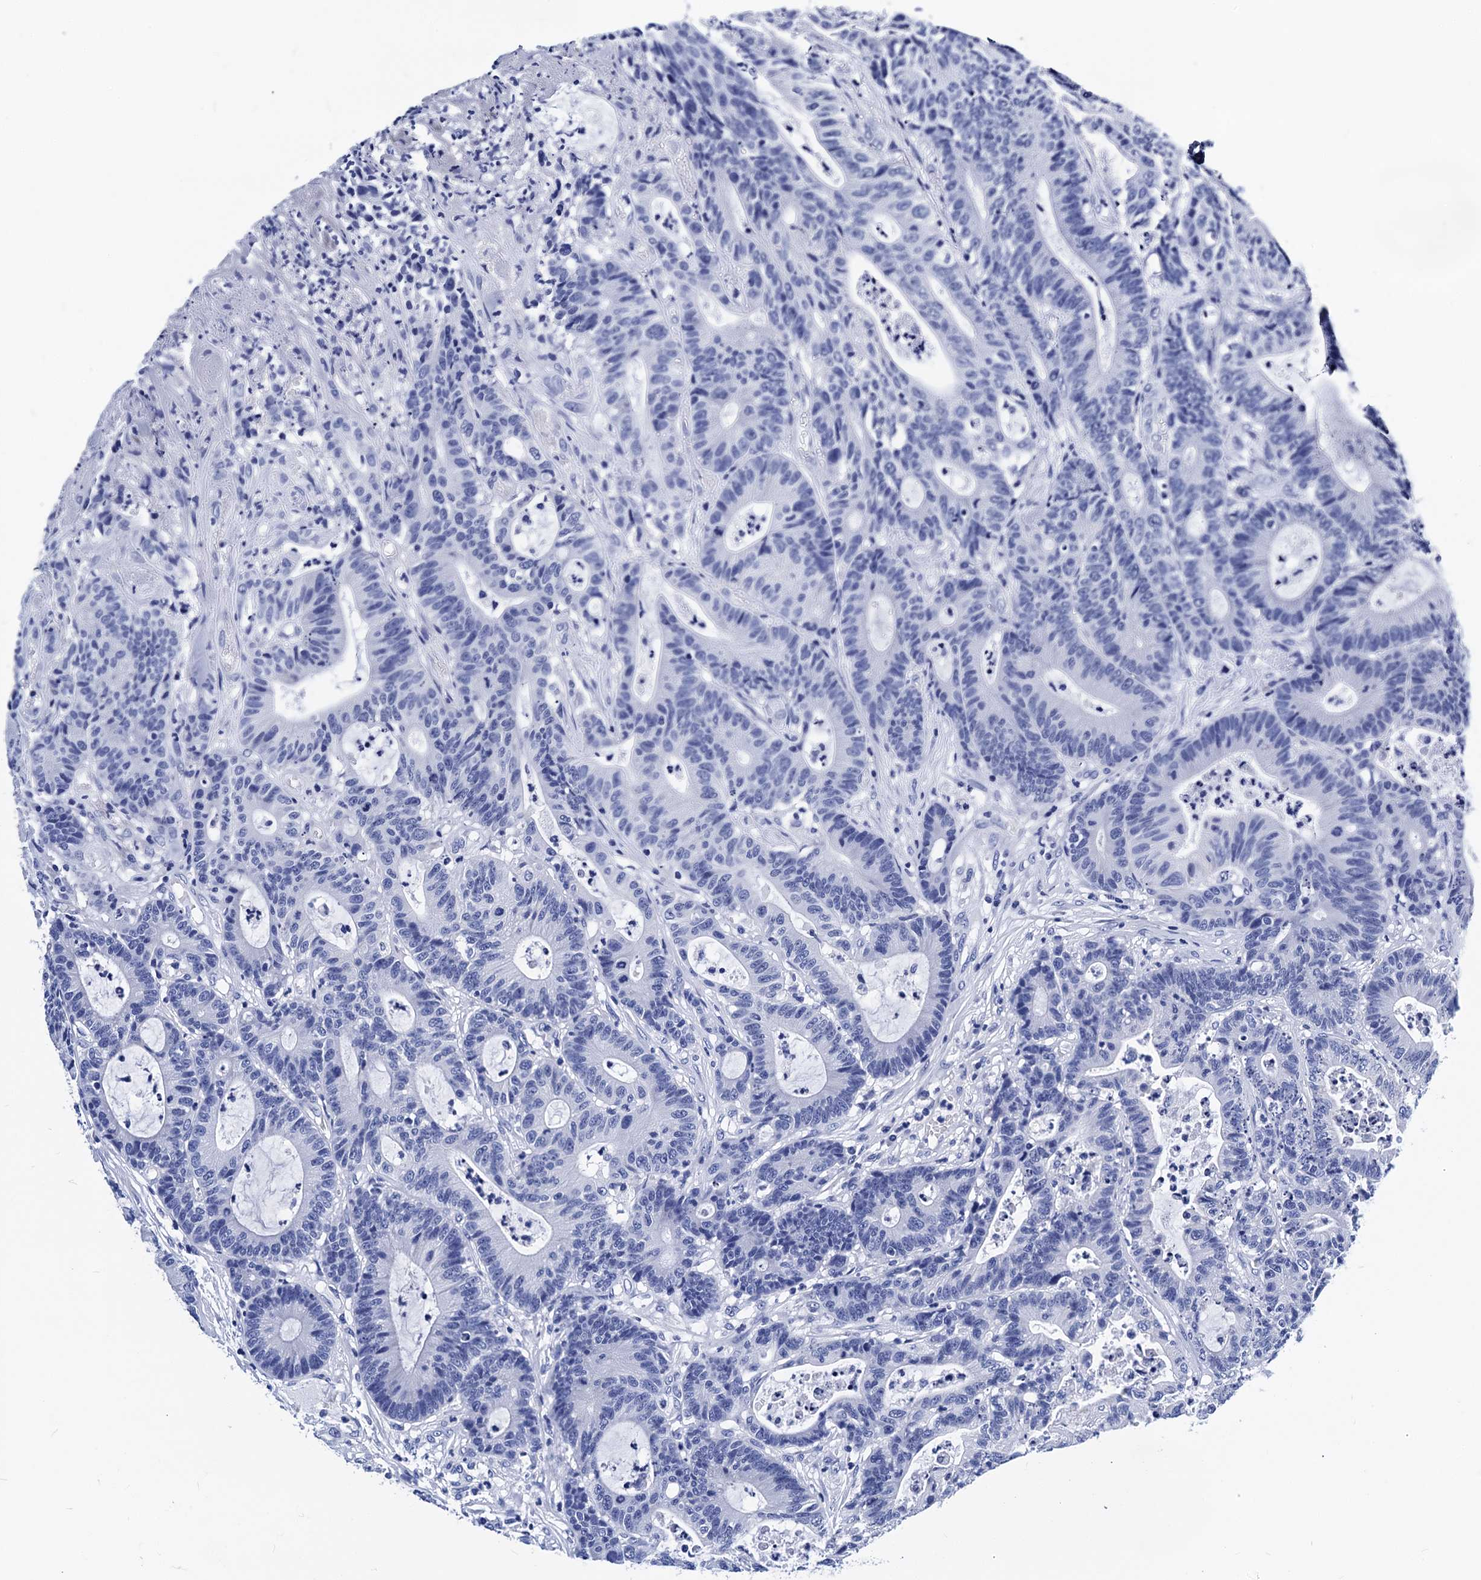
{"staining": {"intensity": "negative", "quantity": "none", "location": "none"}, "tissue": "colorectal cancer", "cell_type": "Tumor cells", "image_type": "cancer", "snomed": [{"axis": "morphology", "description": "Adenocarcinoma, NOS"}, {"axis": "topography", "description": "Colon"}], "caption": "Protein analysis of colorectal adenocarcinoma exhibits no significant positivity in tumor cells.", "gene": "MYBPC3", "patient": {"sex": "female", "age": 84}}